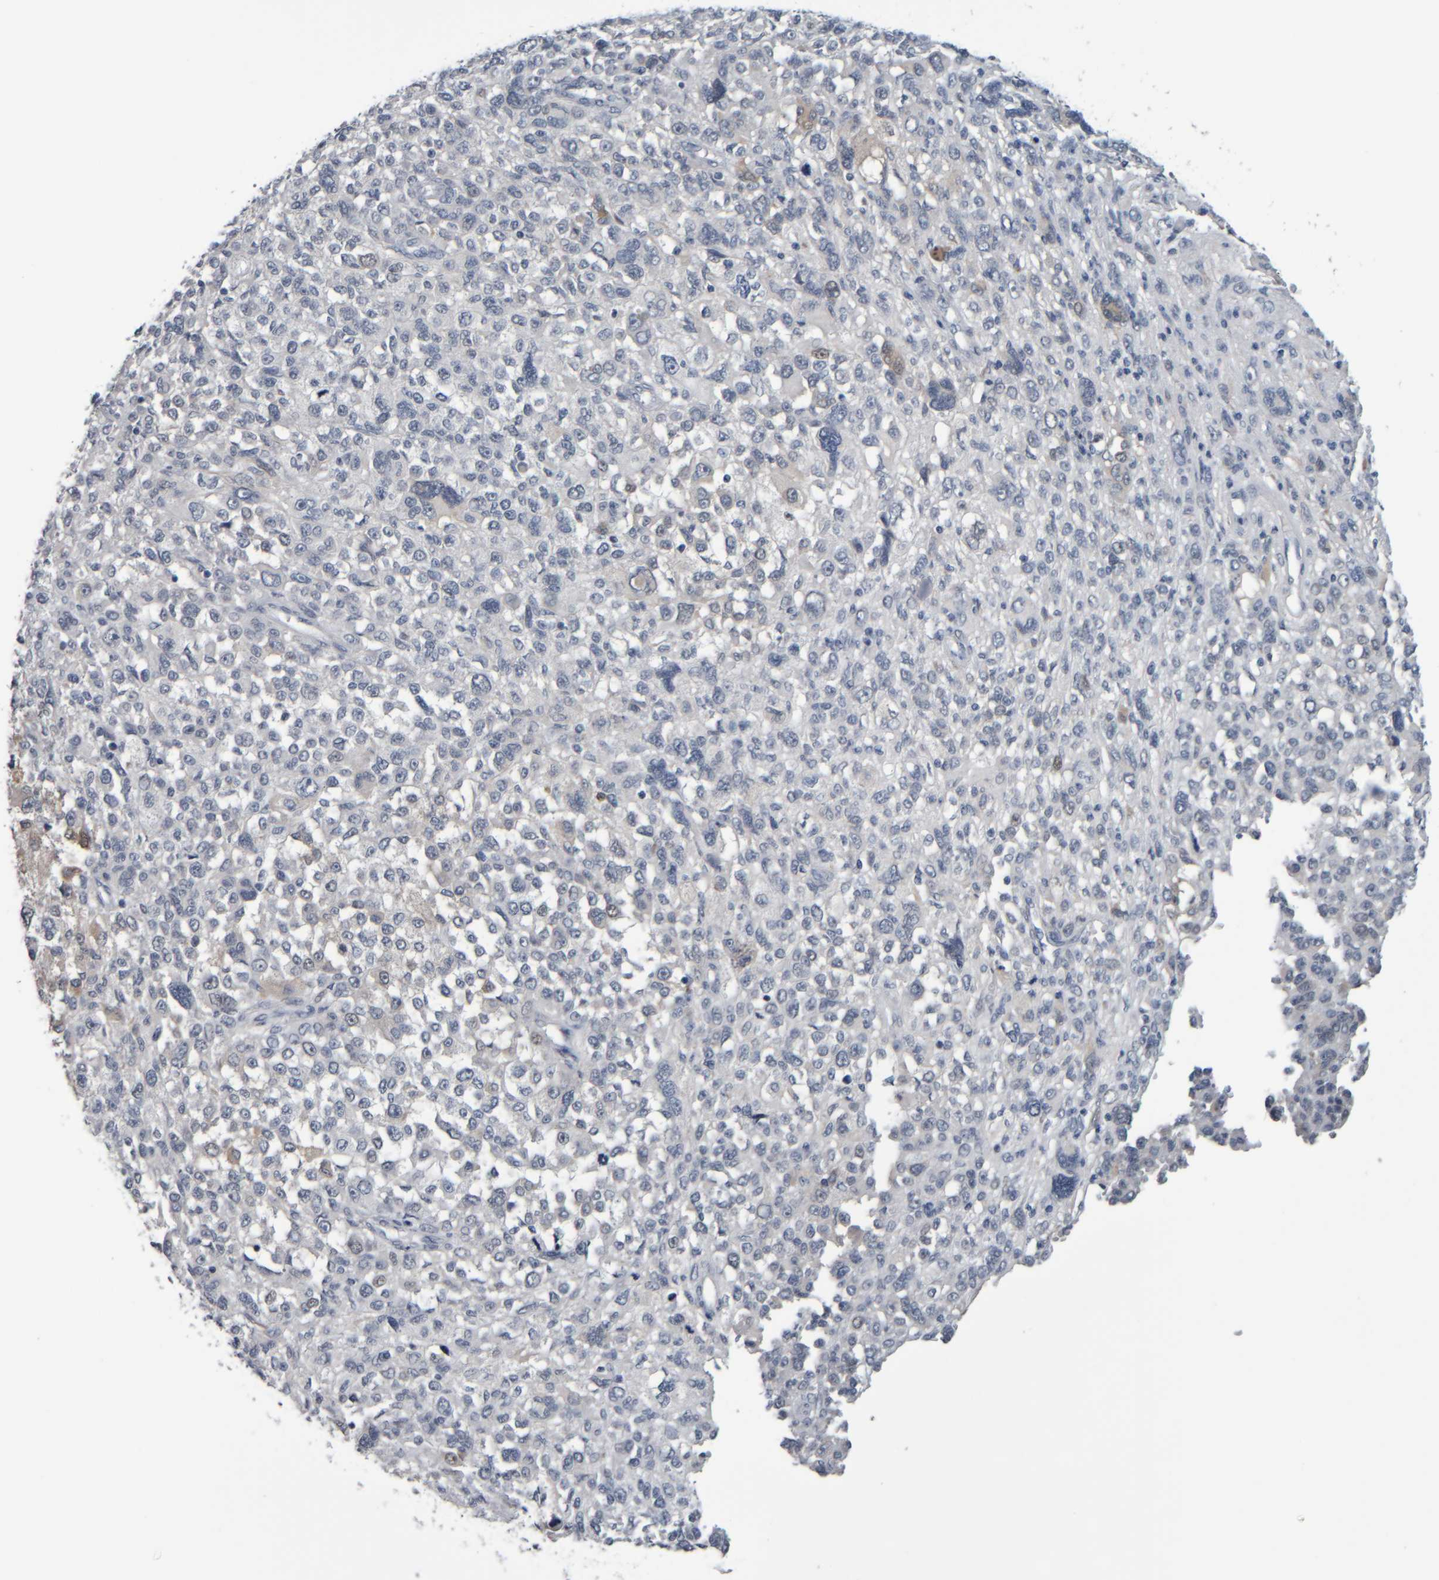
{"staining": {"intensity": "negative", "quantity": "none", "location": "none"}, "tissue": "melanoma", "cell_type": "Tumor cells", "image_type": "cancer", "snomed": [{"axis": "morphology", "description": "Malignant melanoma, NOS"}, {"axis": "topography", "description": "Skin"}], "caption": "Image shows no protein positivity in tumor cells of melanoma tissue.", "gene": "COL14A1", "patient": {"sex": "female", "age": 55}}